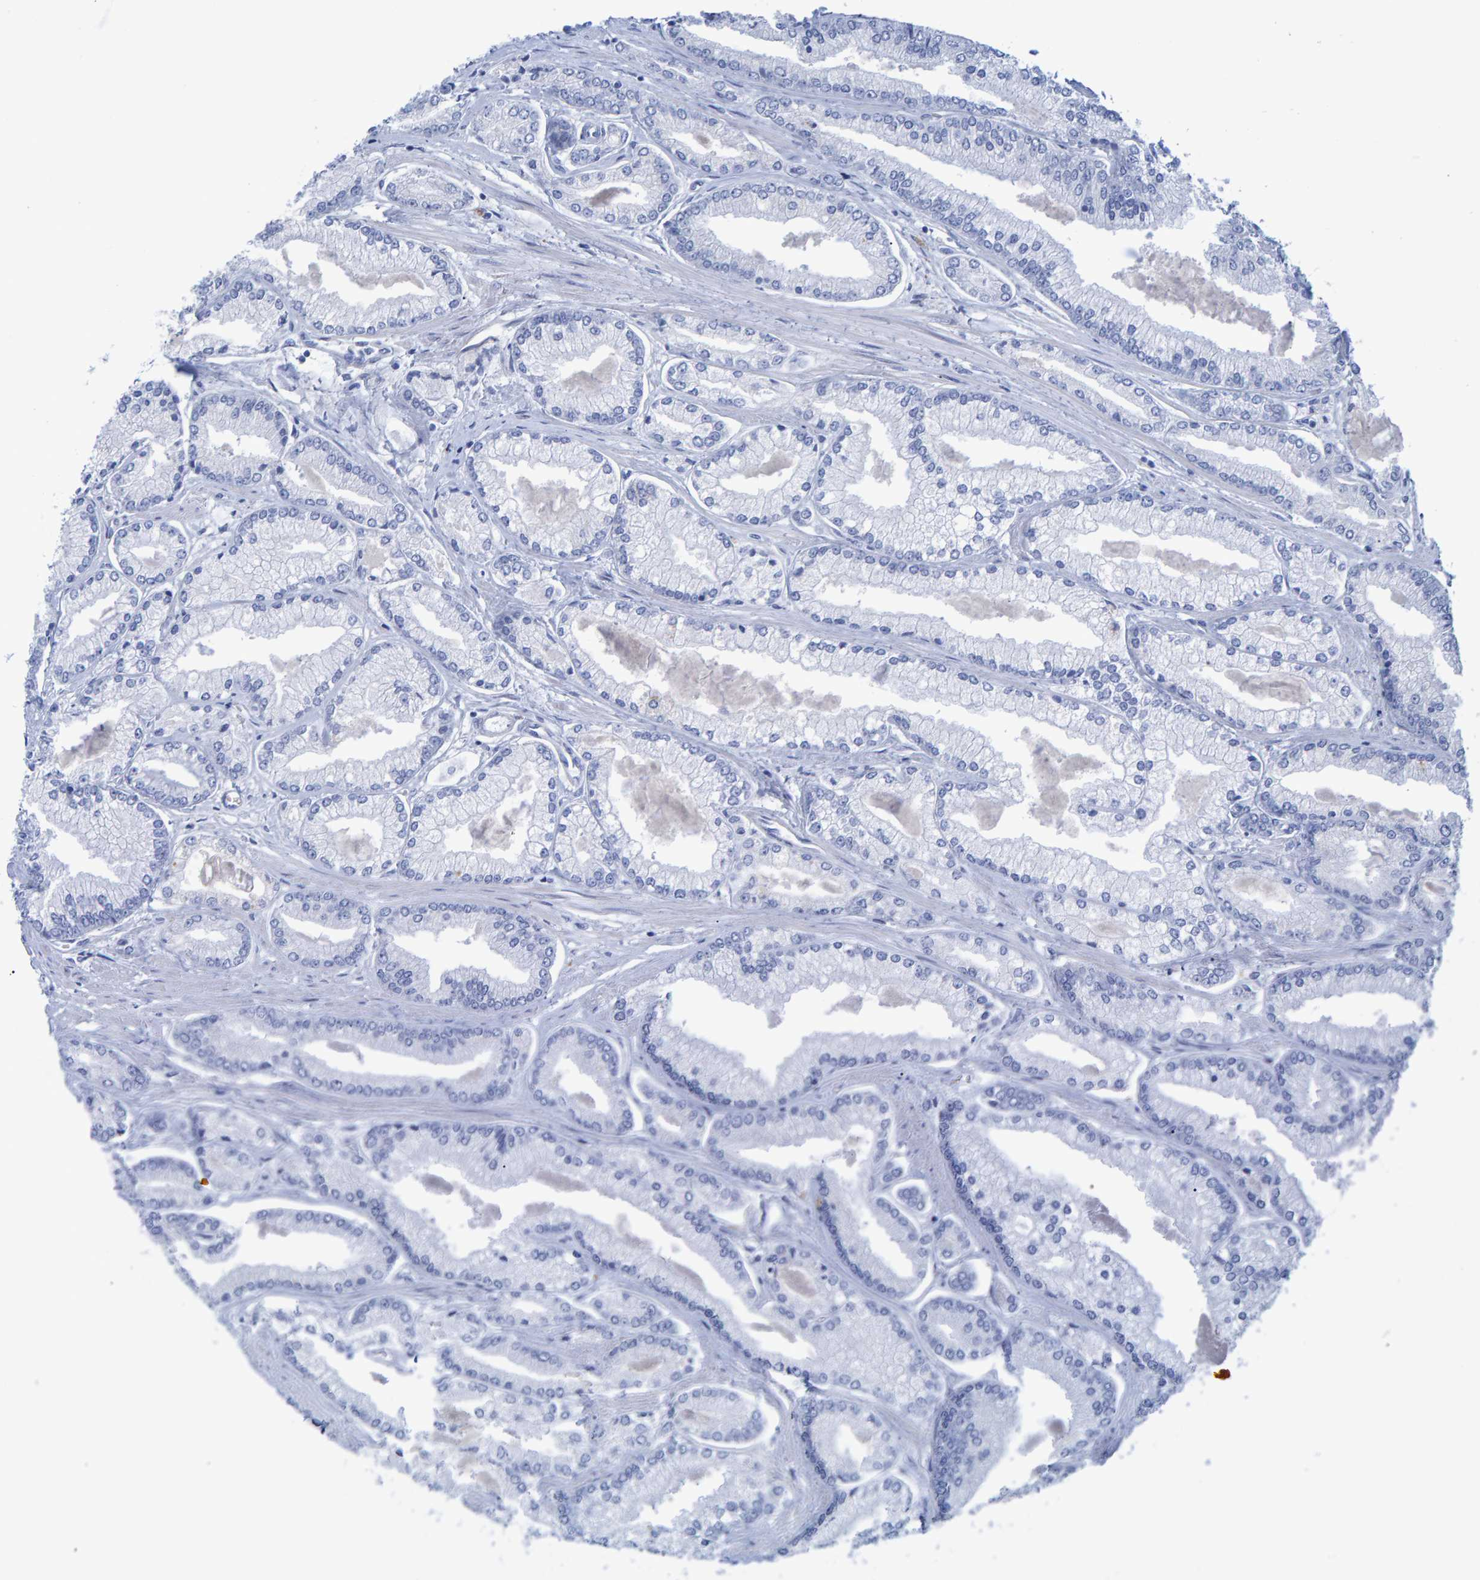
{"staining": {"intensity": "negative", "quantity": "none", "location": "none"}, "tissue": "prostate cancer", "cell_type": "Tumor cells", "image_type": "cancer", "snomed": [{"axis": "morphology", "description": "Adenocarcinoma, Low grade"}, {"axis": "topography", "description": "Prostate"}], "caption": "A micrograph of prostate cancer stained for a protein reveals no brown staining in tumor cells.", "gene": "PROCA1", "patient": {"sex": "male", "age": 52}}